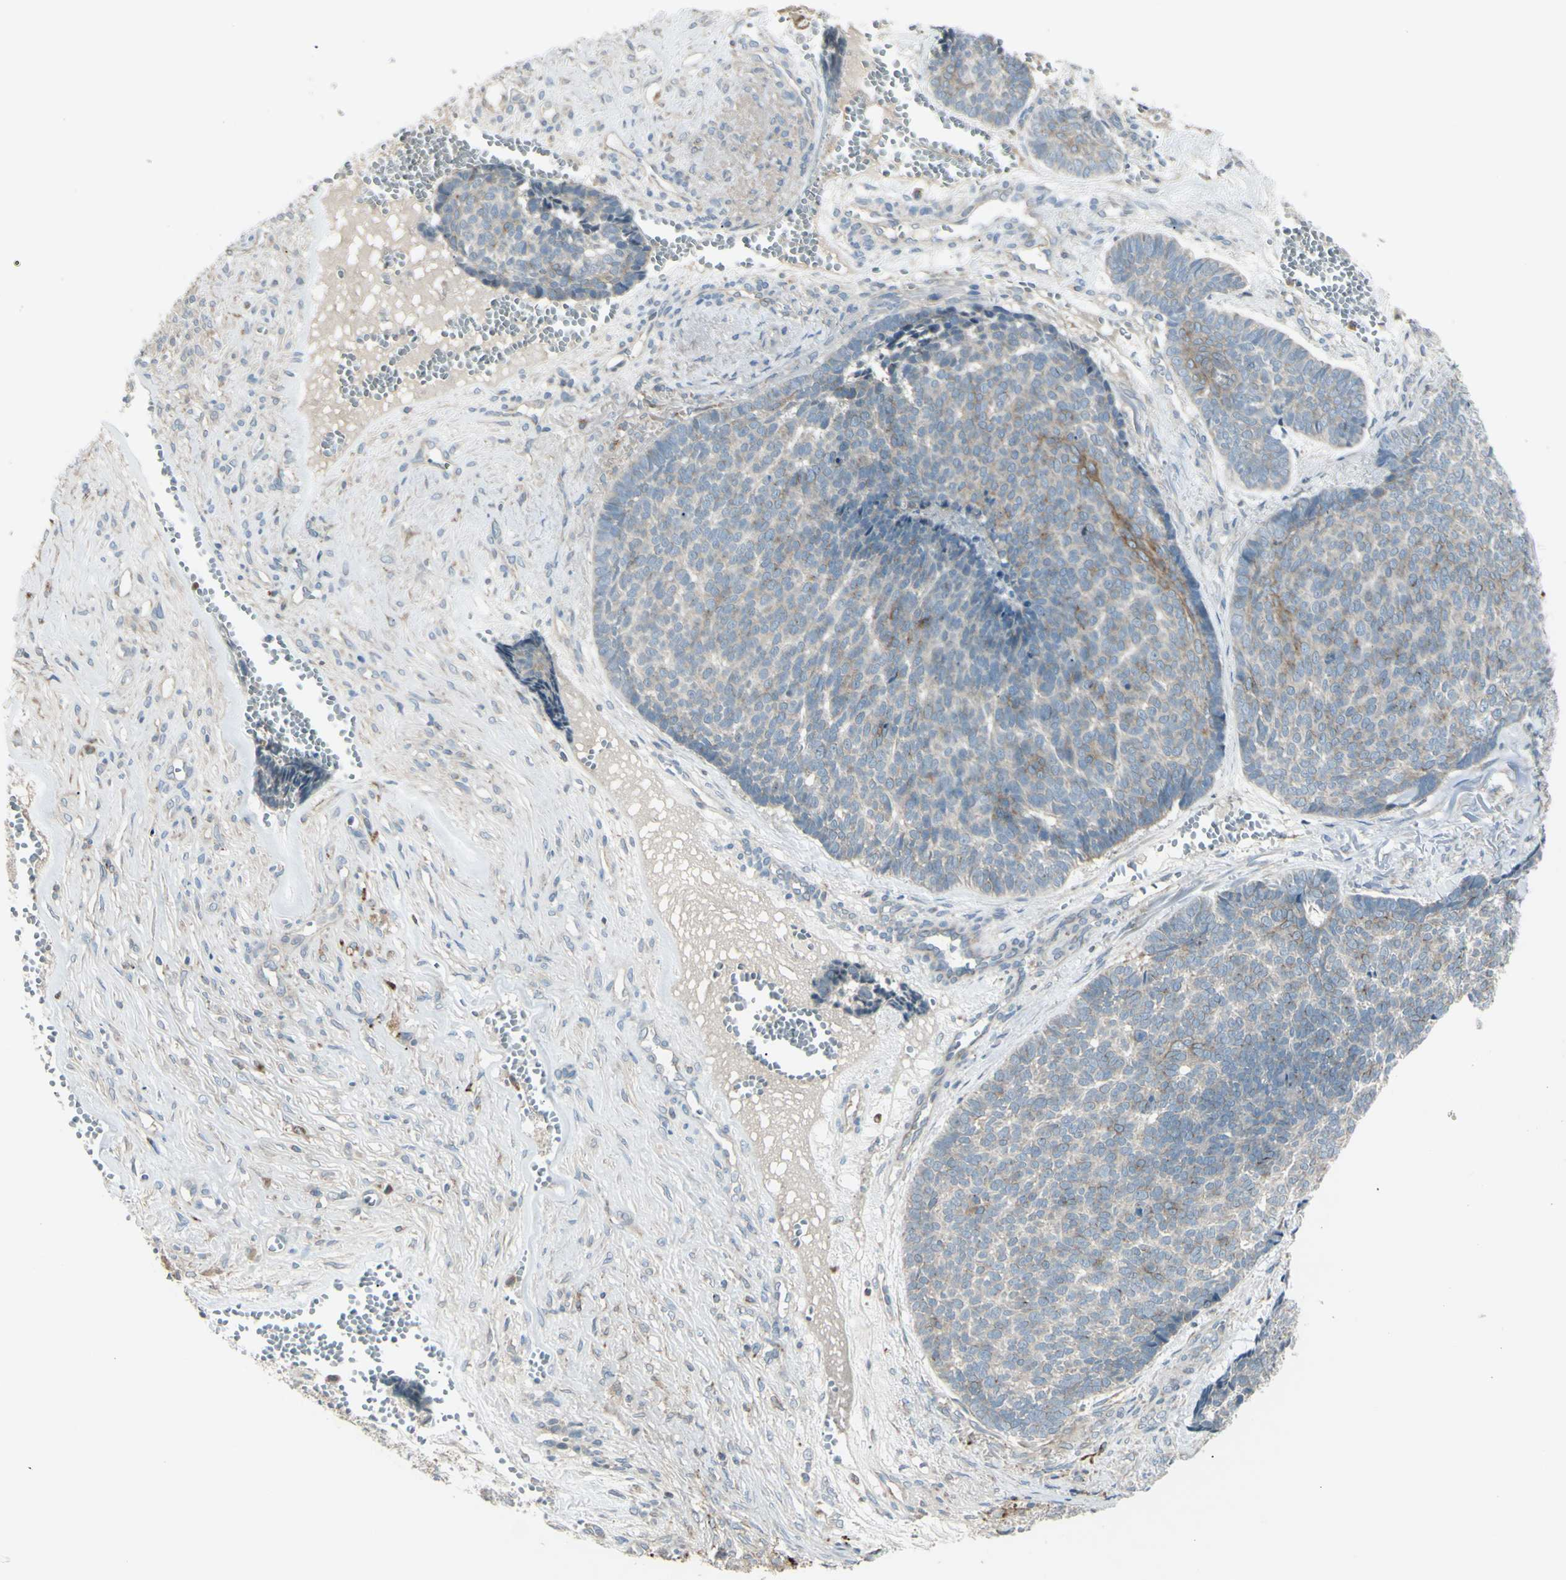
{"staining": {"intensity": "weak", "quantity": "<25%", "location": "cytoplasmic/membranous"}, "tissue": "skin cancer", "cell_type": "Tumor cells", "image_type": "cancer", "snomed": [{"axis": "morphology", "description": "Basal cell carcinoma"}, {"axis": "topography", "description": "Skin"}], "caption": "IHC histopathology image of neoplastic tissue: human skin cancer stained with DAB (3,3'-diaminobenzidine) shows no significant protein positivity in tumor cells.", "gene": "LMTK2", "patient": {"sex": "male", "age": 84}}